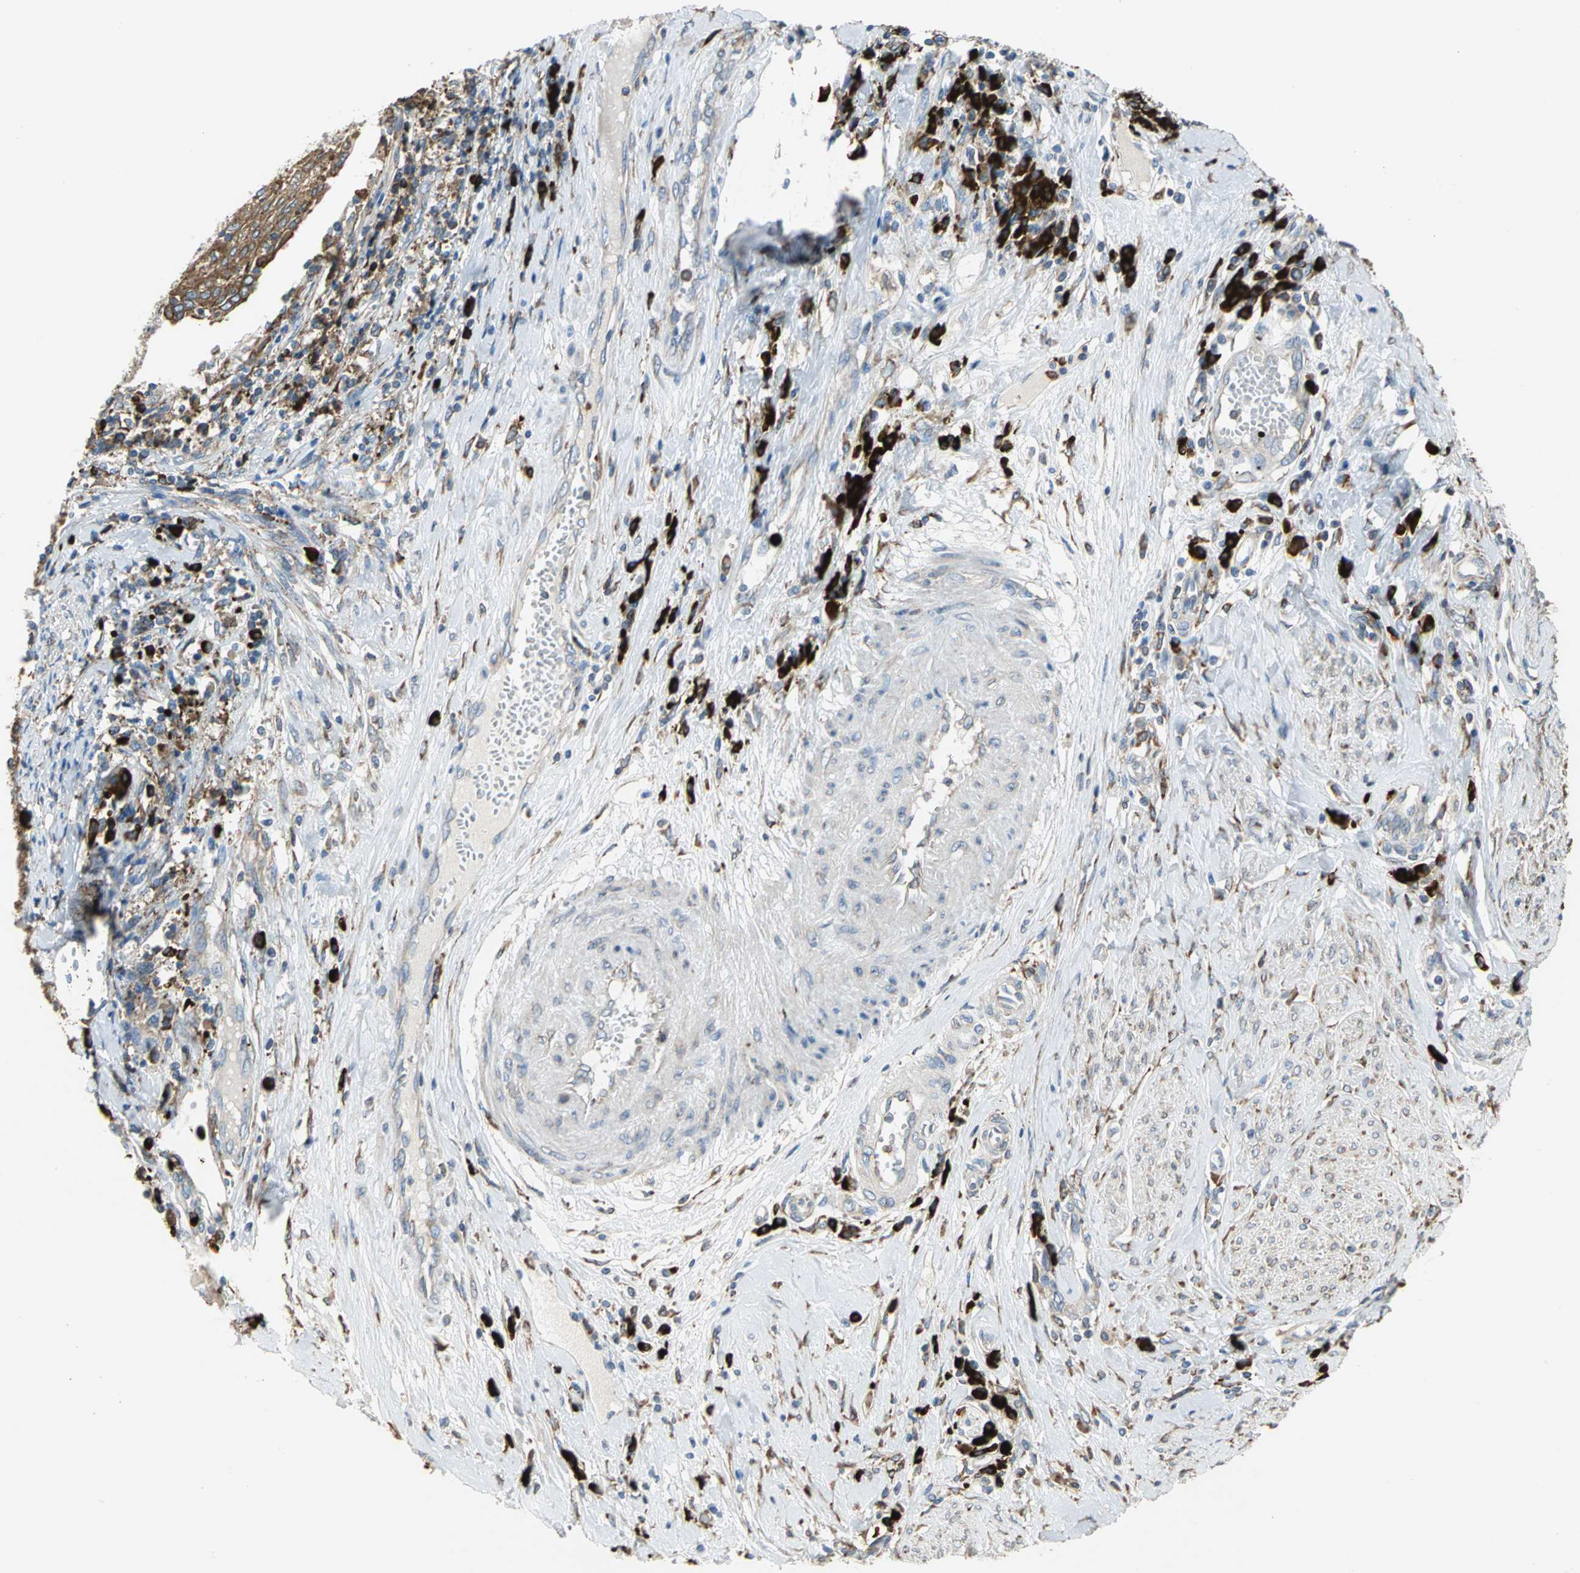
{"staining": {"intensity": "moderate", "quantity": ">75%", "location": "cytoplasmic/membranous"}, "tissue": "cervical cancer", "cell_type": "Tumor cells", "image_type": "cancer", "snomed": [{"axis": "morphology", "description": "Squamous cell carcinoma, NOS"}, {"axis": "topography", "description": "Cervix"}], "caption": "This histopathology image demonstrates cervical cancer stained with immunohistochemistry (IHC) to label a protein in brown. The cytoplasmic/membranous of tumor cells show moderate positivity for the protein. Nuclei are counter-stained blue.", "gene": "SDF2L1", "patient": {"sex": "female", "age": 40}}